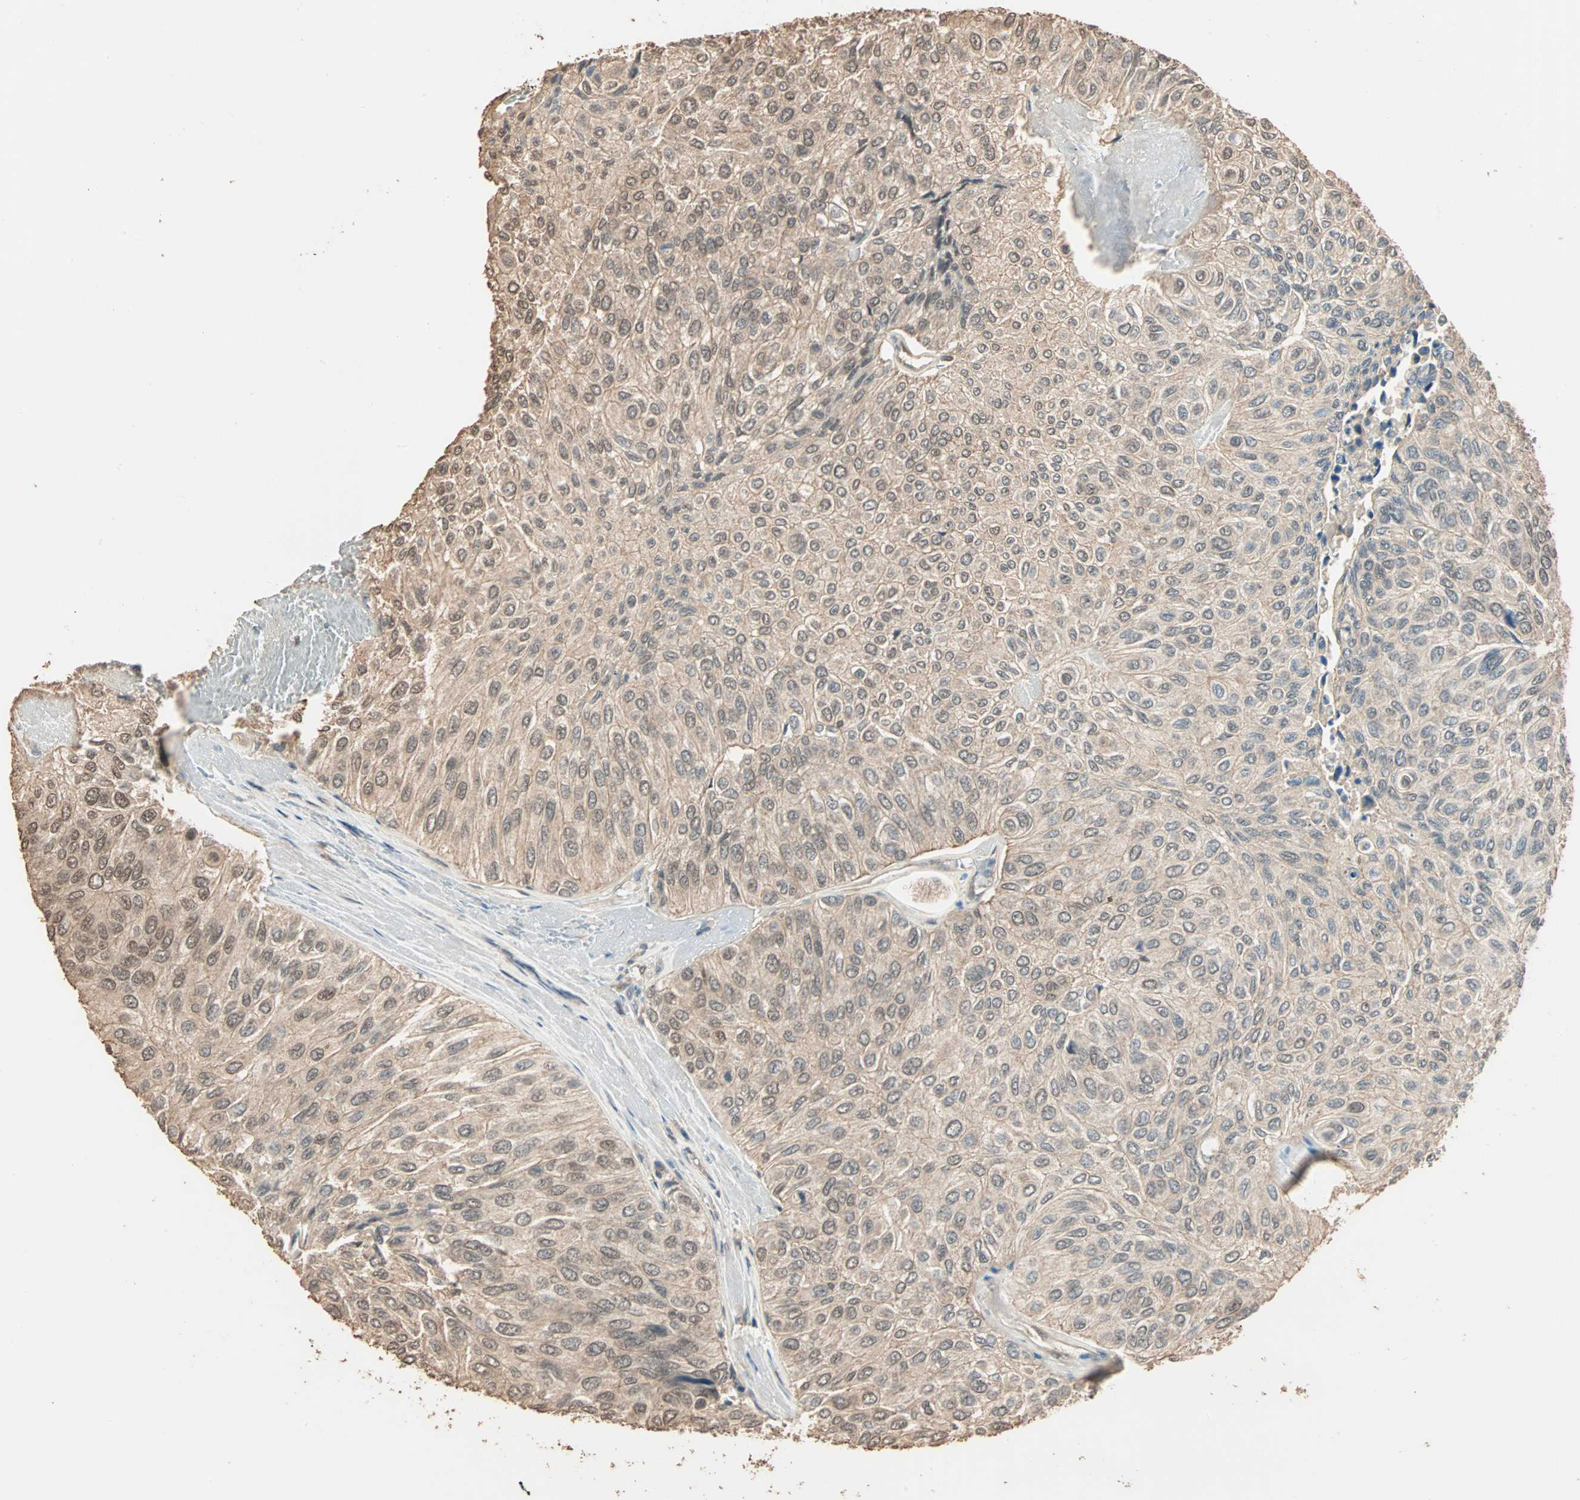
{"staining": {"intensity": "moderate", "quantity": ">75%", "location": "cytoplasmic/membranous,nuclear"}, "tissue": "urothelial cancer", "cell_type": "Tumor cells", "image_type": "cancer", "snomed": [{"axis": "morphology", "description": "Urothelial carcinoma, High grade"}, {"axis": "topography", "description": "Urinary bladder"}], "caption": "Protein staining by immunohistochemistry shows moderate cytoplasmic/membranous and nuclear expression in approximately >75% of tumor cells in urothelial carcinoma (high-grade). (brown staining indicates protein expression, while blue staining denotes nuclei).", "gene": "ZBTB33", "patient": {"sex": "male", "age": 66}}